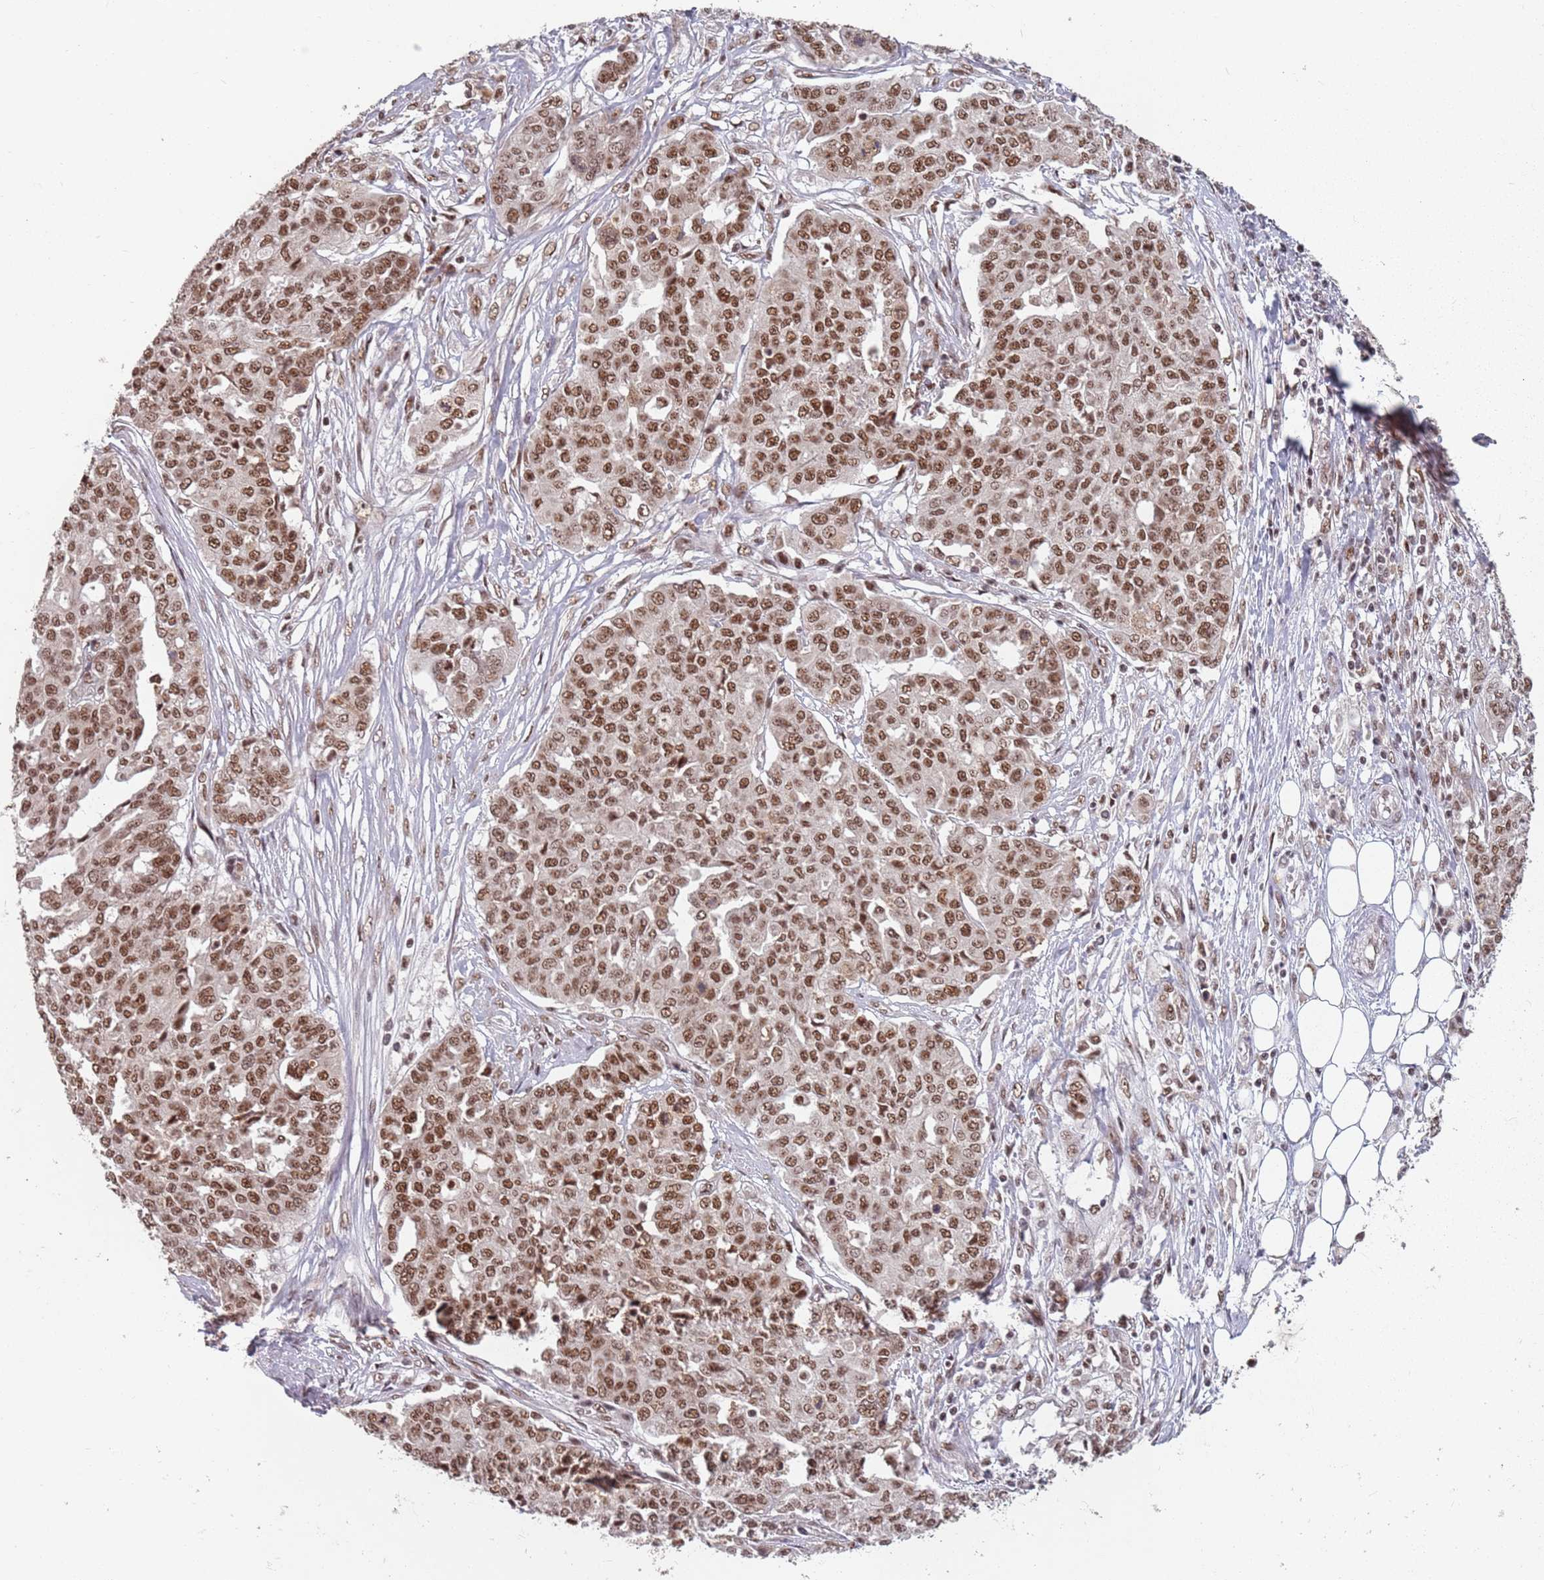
{"staining": {"intensity": "moderate", "quantity": ">75%", "location": "nuclear"}, "tissue": "ovarian cancer", "cell_type": "Tumor cells", "image_type": "cancer", "snomed": [{"axis": "morphology", "description": "Cystadenocarcinoma, serous, NOS"}, {"axis": "topography", "description": "Soft tissue"}, {"axis": "topography", "description": "Ovary"}], "caption": "Tumor cells show moderate nuclear positivity in approximately >75% of cells in serous cystadenocarcinoma (ovarian).", "gene": "NCBP1", "patient": {"sex": "female", "age": 57}}